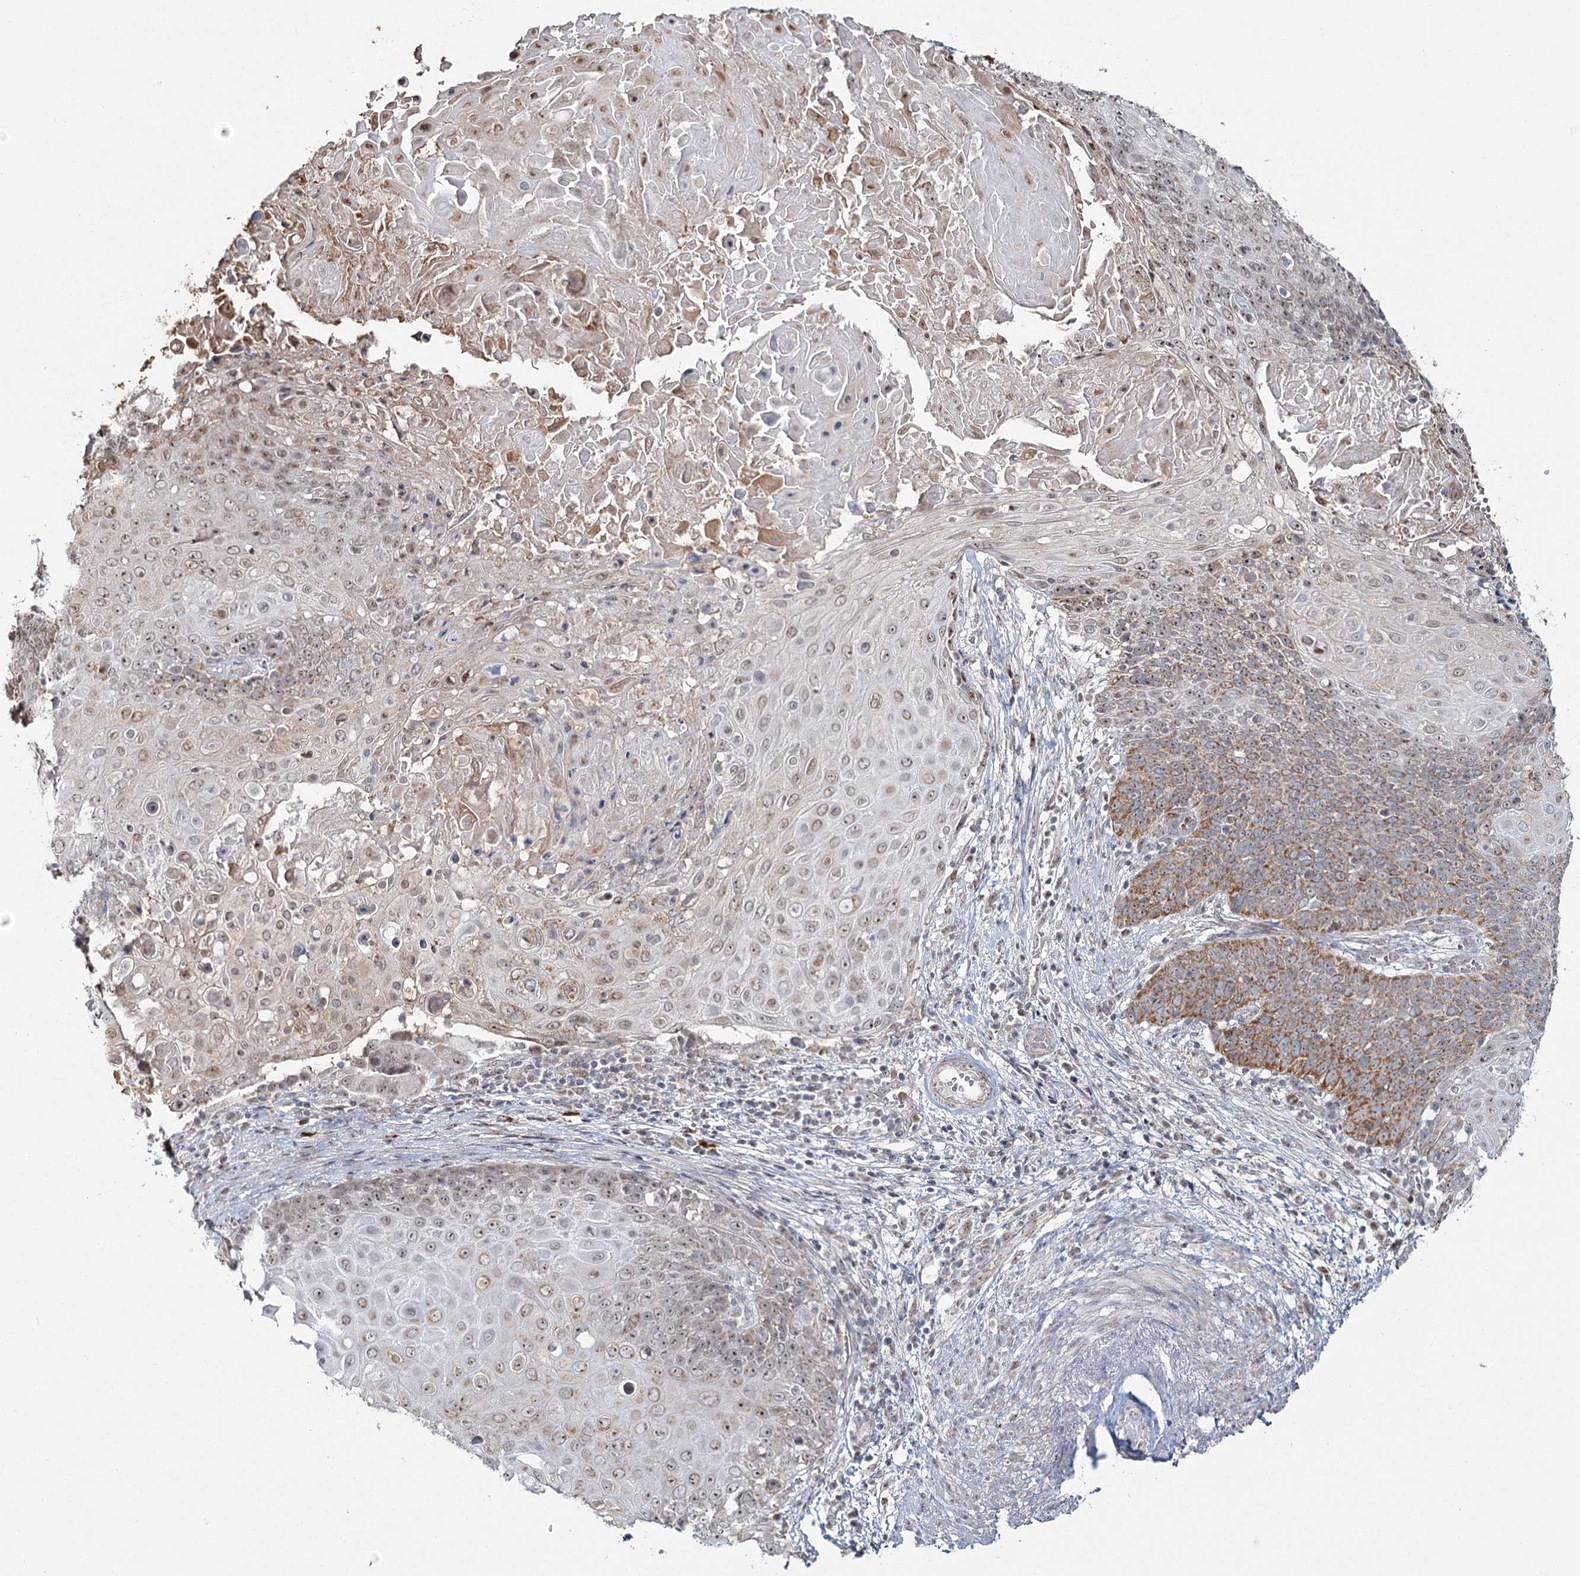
{"staining": {"intensity": "moderate", "quantity": "25%-75%", "location": "cytoplasmic/membranous,nuclear"}, "tissue": "cervical cancer", "cell_type": "Tumor cells", "image_type": "cancer", "snomed": [{"axis": "morphology", "description": "Squamous cell carcinoma, NOS"}, {"axis": "topography", "description": "Cervix"}], "caption": "An IHC photomicrograph of tumor tissue is shown. Protein staining in brown shows moderate cytoplasmic/membranous and nuclear positivity in cervical cancer (squamous cell carcinoma) within tumor cells. (brown staining indicates protein expression, while blue staining denotes nuclei).", "gene": "ATAD1", "patient": {"sex": "female", "age": 39}}